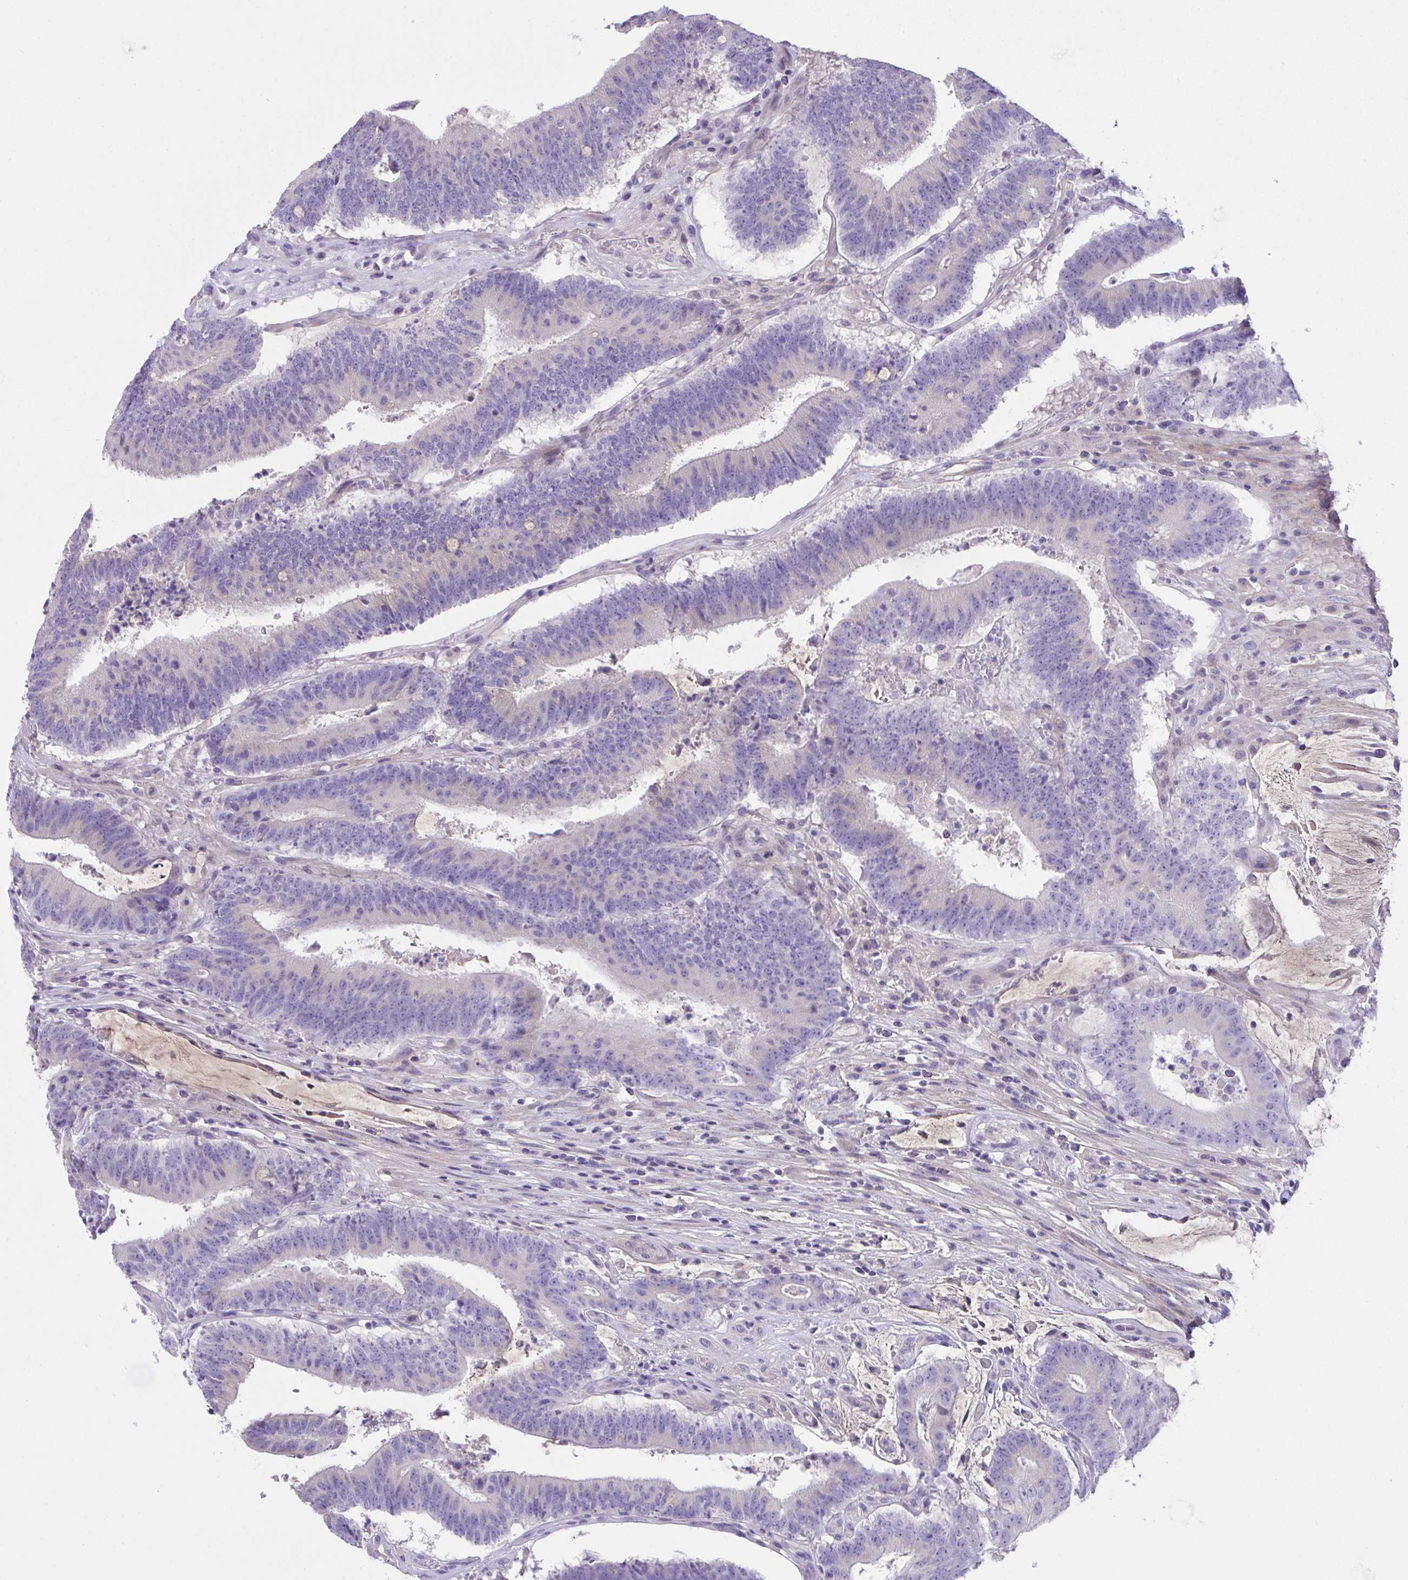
{"staining": {"intensity": "negative", "quantity": "none", "location": "none"}, "tissue": "colorectal cancer", "cell_type": "Tumor cells", "image_type": "cancer", "snomed": [{"axis": "morphology", "description": "Adenocarcinoma, NOS"}, {"axis": "topography", "description": "Colon"}], "caption": "IHC micrograph of neoplastic tissue: human adenocarcinoma (colorectal) stained with DAB (3,3'-diaminobenzidine) demonstrates no significant protein expression in tumor cells. (DAB (3,3'-diaminobenzidine) immunohistochemistry visualized using brightfield microscopy, high magnification).", "gene": "SLC16A6", "patient": {"sex": "female", "age": 43}}